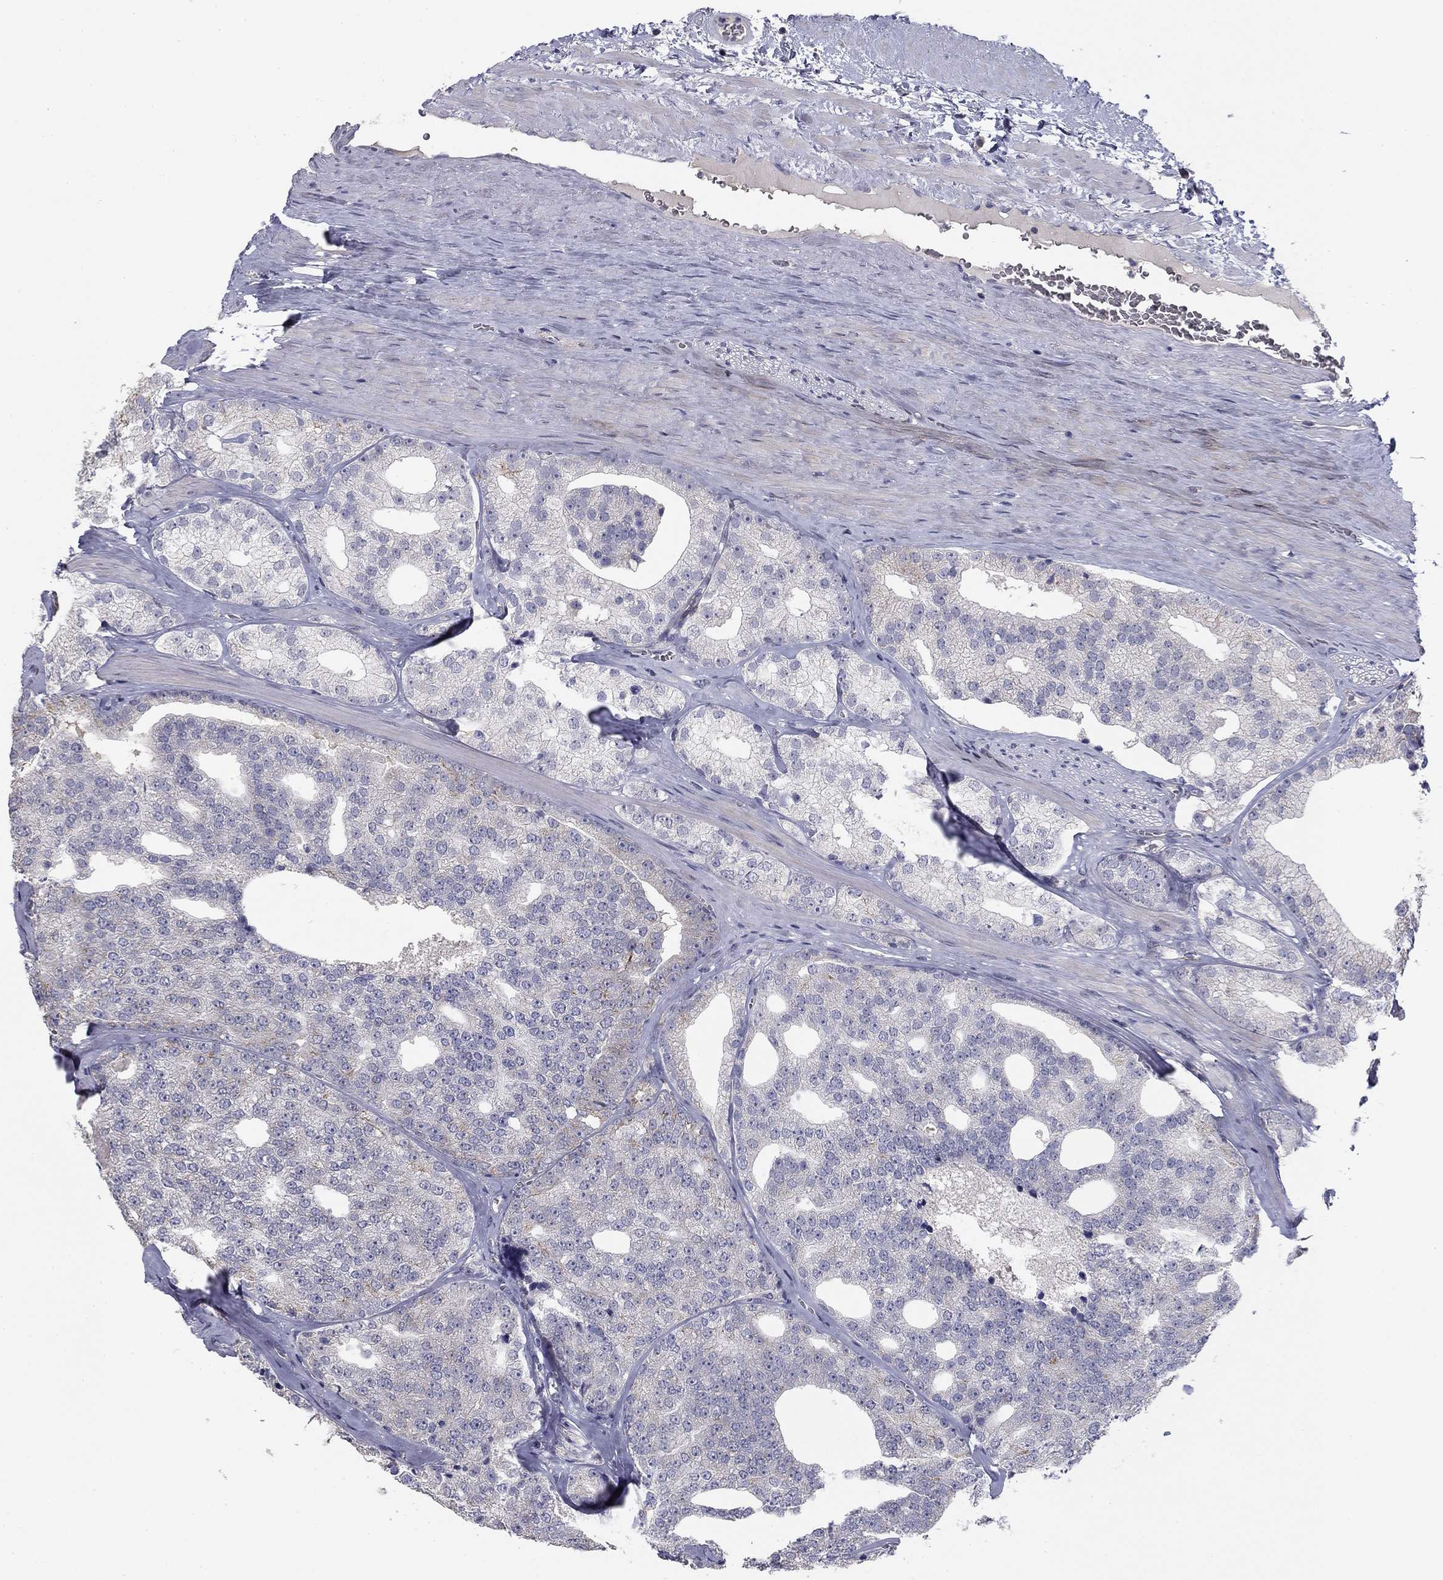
{"staining": {"intensity": "weak", "quantity": "<25%", "location": "cytoplasmic/membranous"}, "tissue": "prostate cancer", "cell_type": "Tumor cells", "image_type": "cancer", "snomed": [{"axis": "morphology", "description": "Adenocarcinoma, NOS"}, {"axis": "topography", "description": "Prostate and seminal vesicle, NOS"}], "caption": "Immunohistochemistry (IHC) micrograph of human prostate cancer (adenocarcinoma) stained for a protein (brown), which demonstrates no staining in tumor cells.", "gene": "SEPTIN3", "patient": {"sex": "male", "age": 62}}